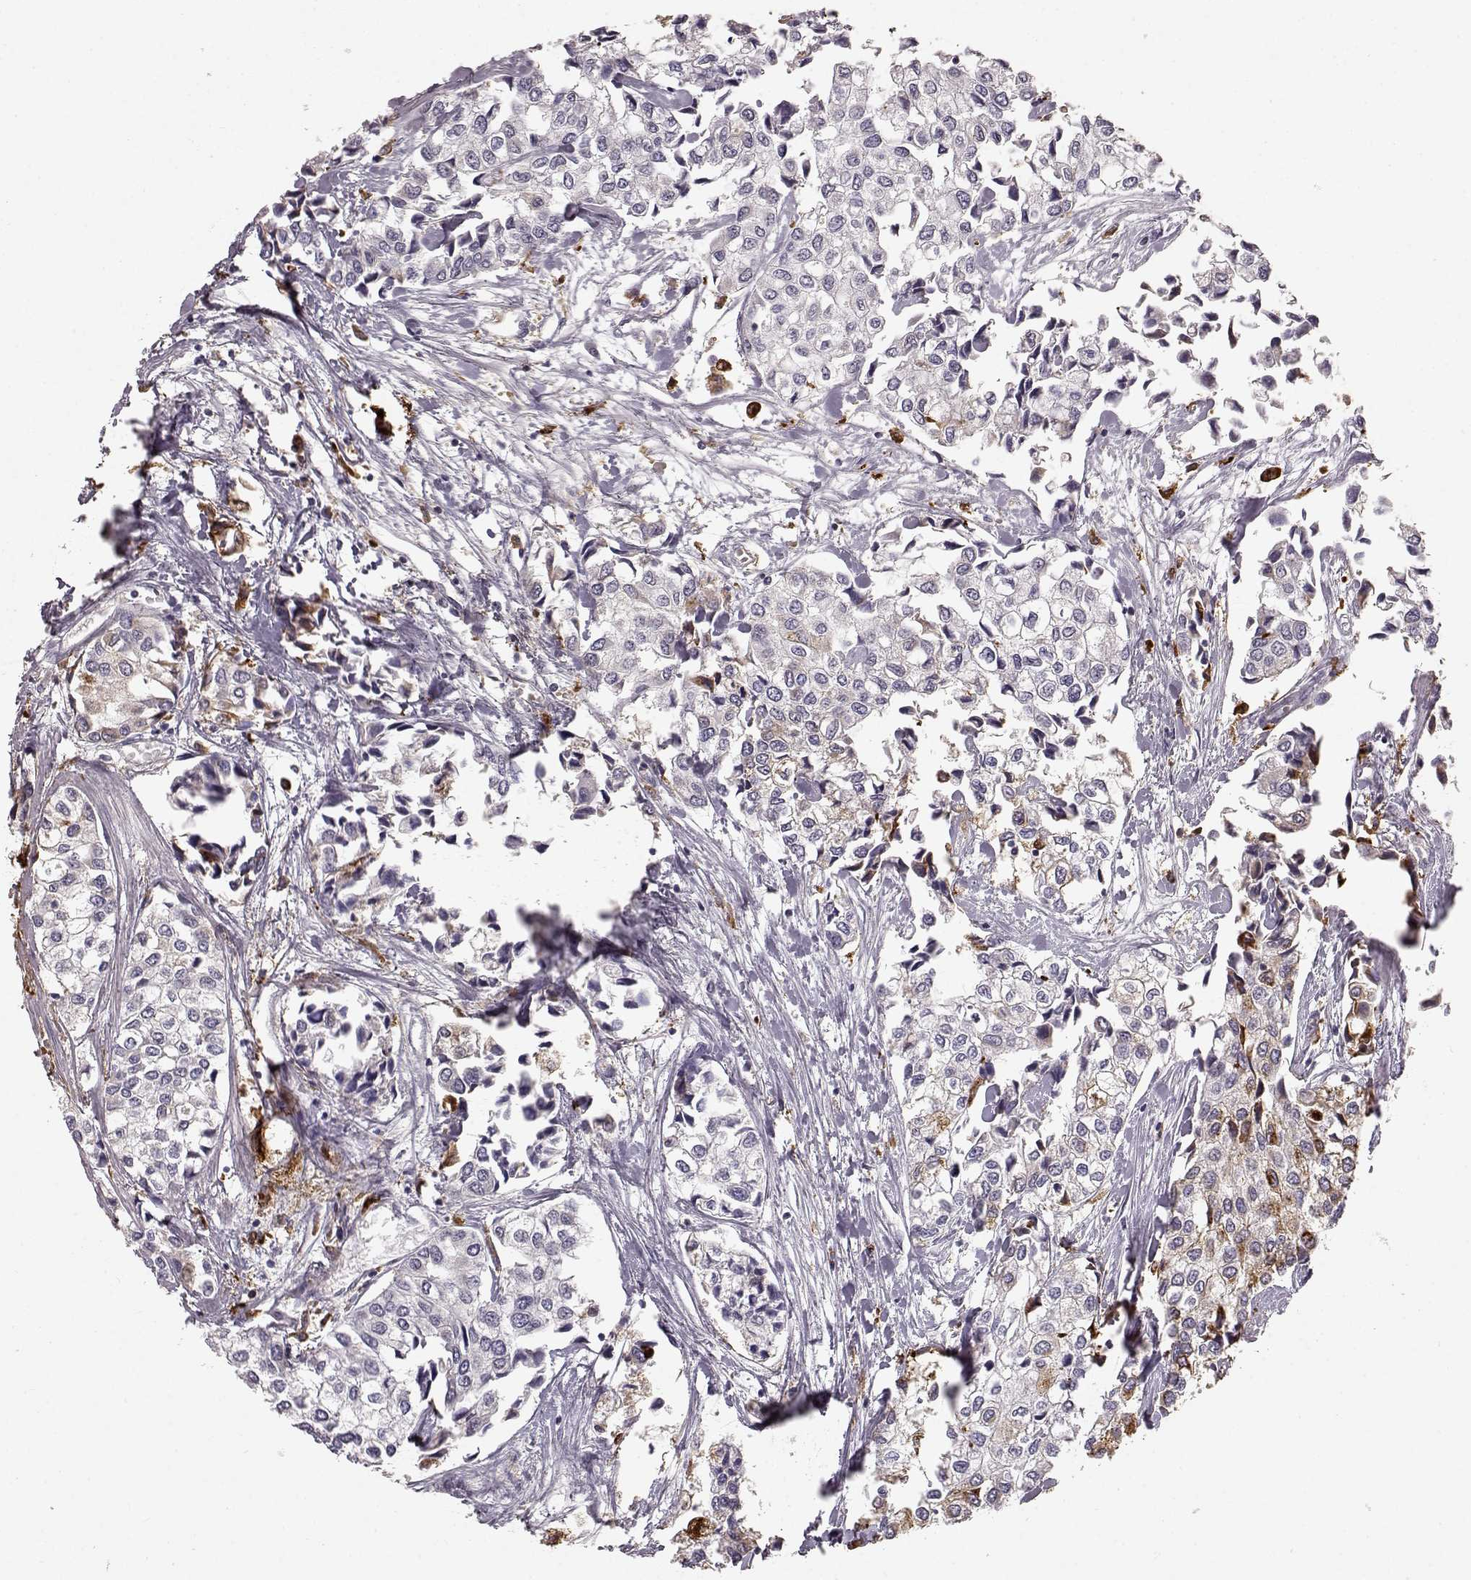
{"staining": {"intensity": "negative", "quantity": "none", "location": "none"}, "tissue": "urothelial cancer", "cell_type": "Tumor cells", "image_type": "cancer", "snomed": [{"axis": "morphology", "description": "Urothelial carcinoma, High grade"}, {"axis": "topography", "description": "Urinary bladder"}], "caption": "DAB (3,3'-diaminobenzidine) immunohistochemical staining of urothelial carcinoma (high-grade) shows no significant positivity in tumor cells.", "gene": "CCNF", "patient": {"sex": "male", "age": 73}}